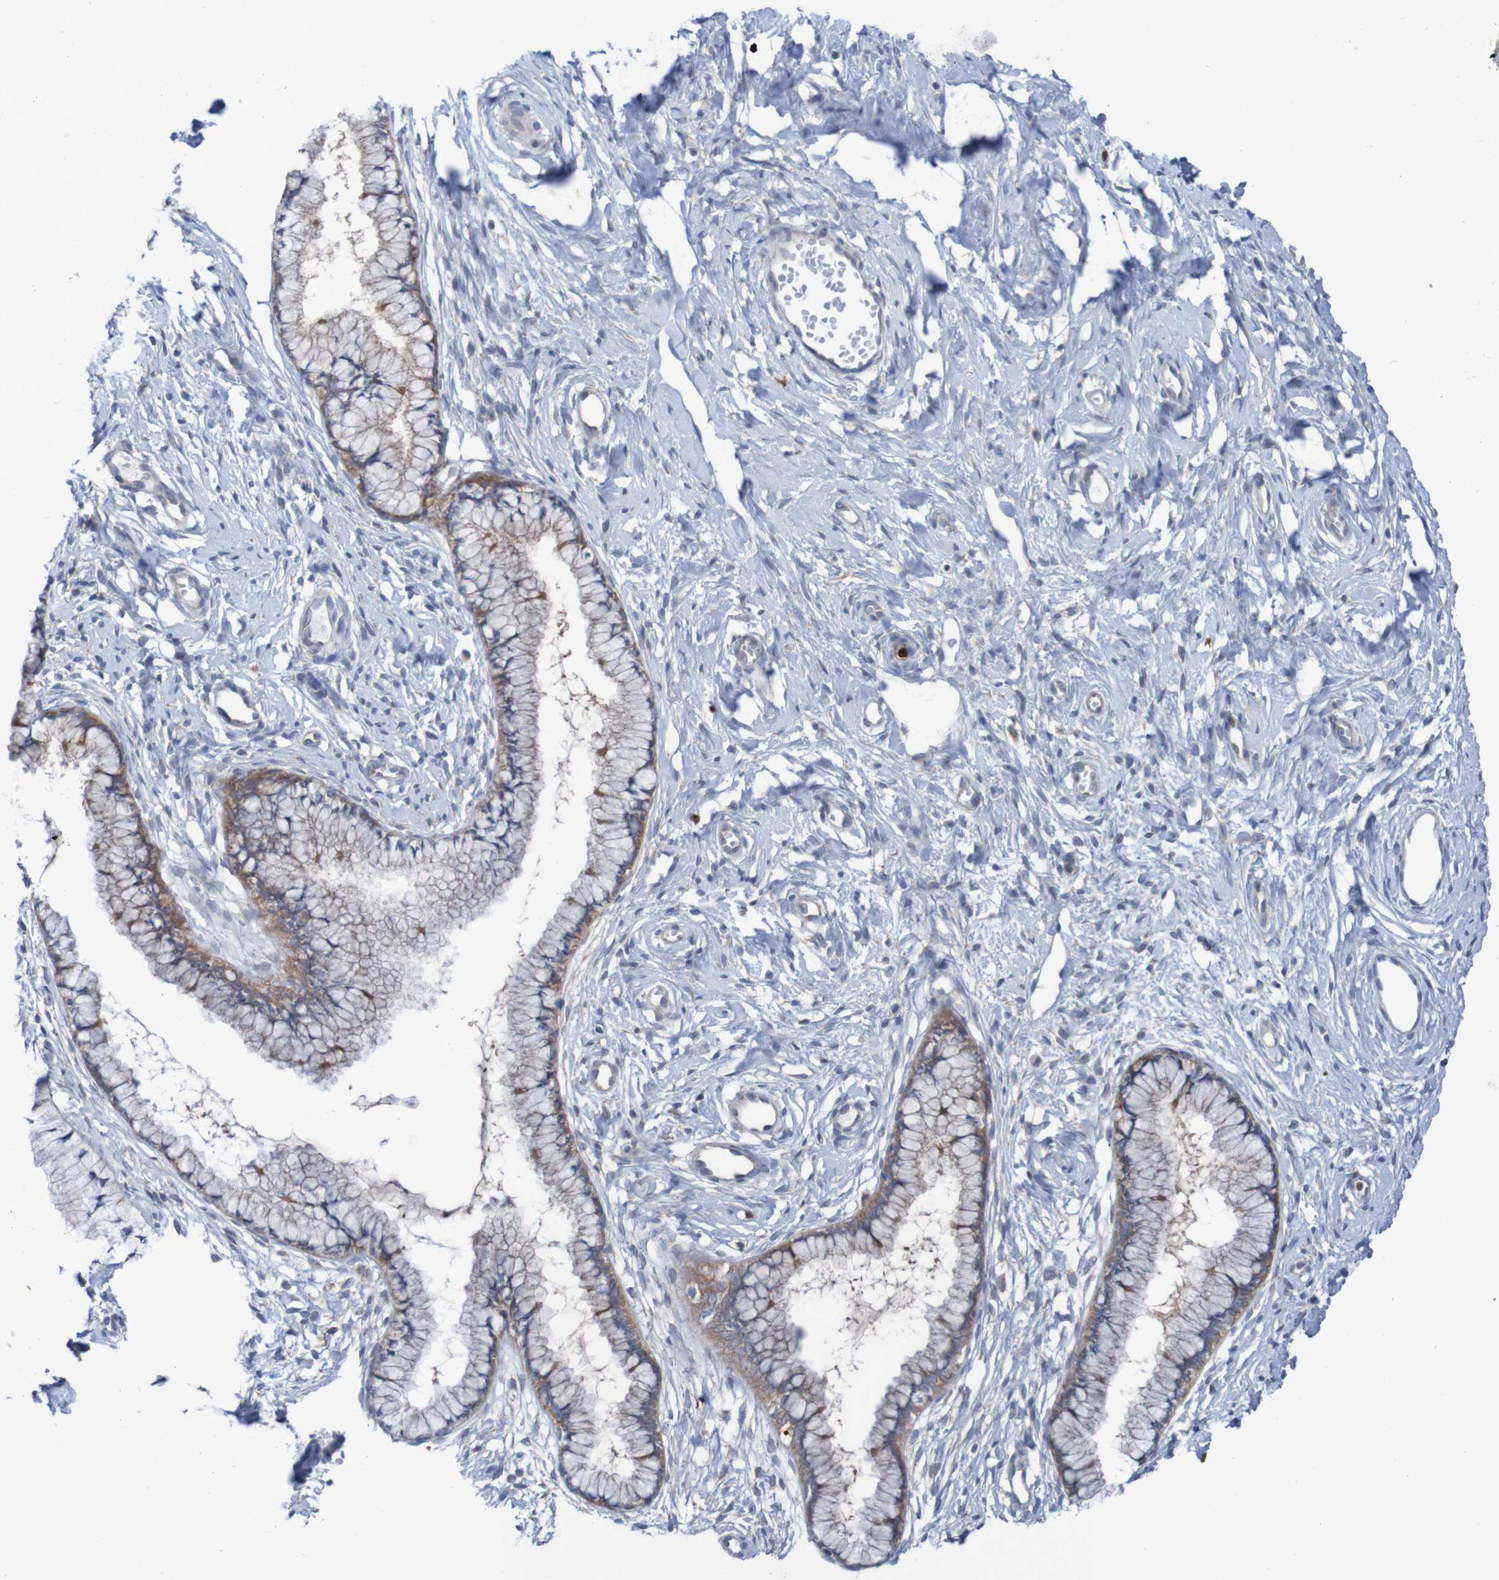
{"staining": {"intensity": "weak", "quantity": ">75%", "location": "cytoplasmic/membranous"}, "tissue": "cervix", "cell_type": "Glandular cells", "image_type": "normal", "snomed": [{"axis": "morphology", "description": "Normal tissue, NOS"}, {"axis": "topography", "description": "Cervix"}], "caption": "Protein positivity by IHC shows weak cytoplasmic/membranous staining in about >75% of glandular cells in unremarkable cervix. Using DAB (3,3'-diaminobenzidine) (brown) and hematoxylin (blue) stains, captured at high magnification using brightfield microscopy.", "gene": "PARP4", "patient": {"sex": "female", "age": 65}}